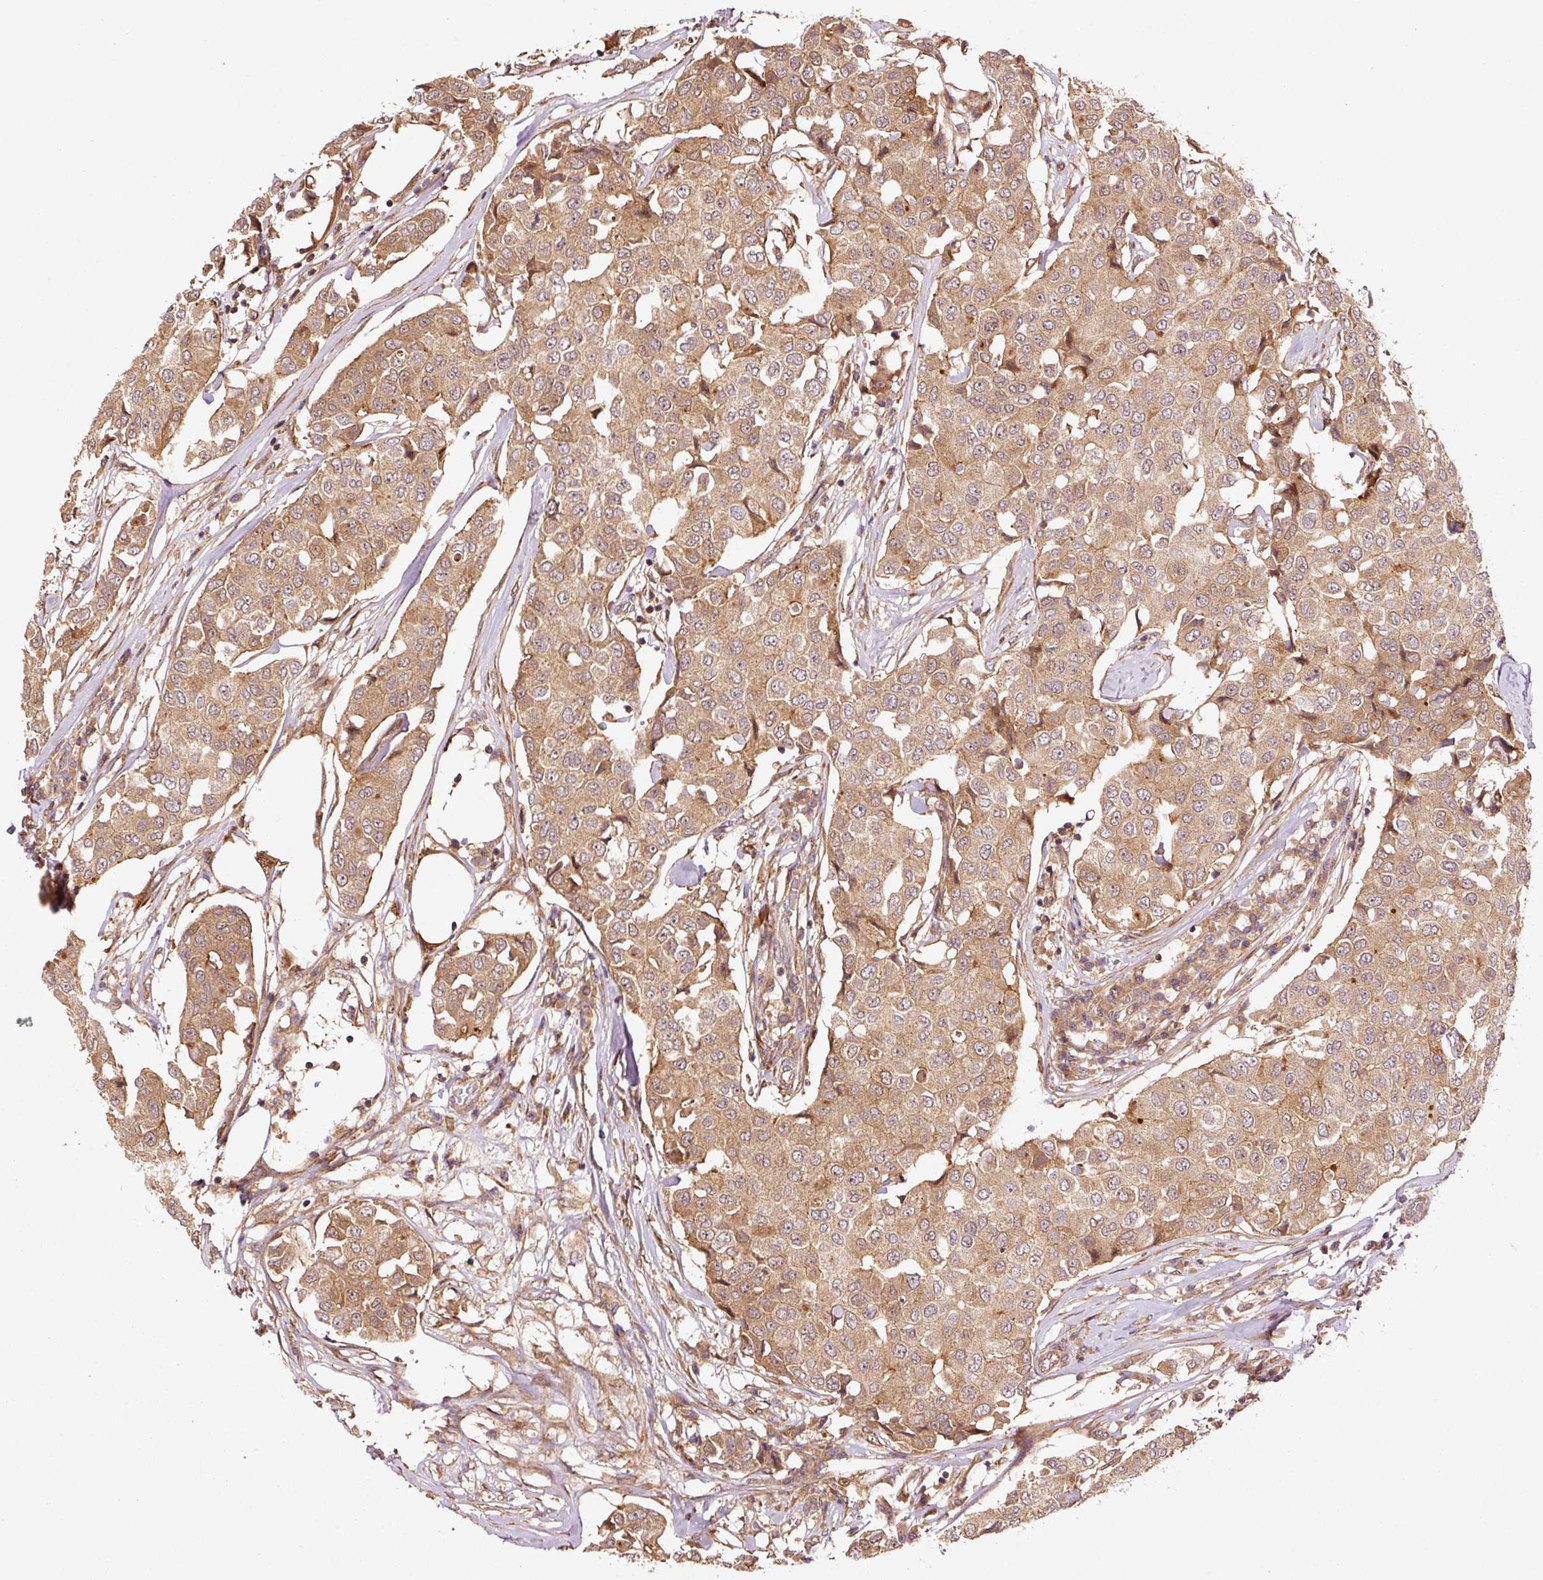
{"staining": {"intensity": "moderate", "quantity": ">75%", "location": "cytoplasmic/membranous,nuclear"}, "tissue": "breast cancer", "cell_type": "Tumor cells", "image_type": "cancer", "snomed": [{"axis": "morphology", "description": "Duct carcinoma"}, {"axis": "topography", "description": "Breast"}], "caption": "The histopathology image demonstrates staining of breast intraductal carcinoma, revealing moderate cytoplasmic/membranous and nuclear protein staining (brown color) within tumor cells.", "gene": "OXER1", "patient": {"sex": "female", "age": 80}}